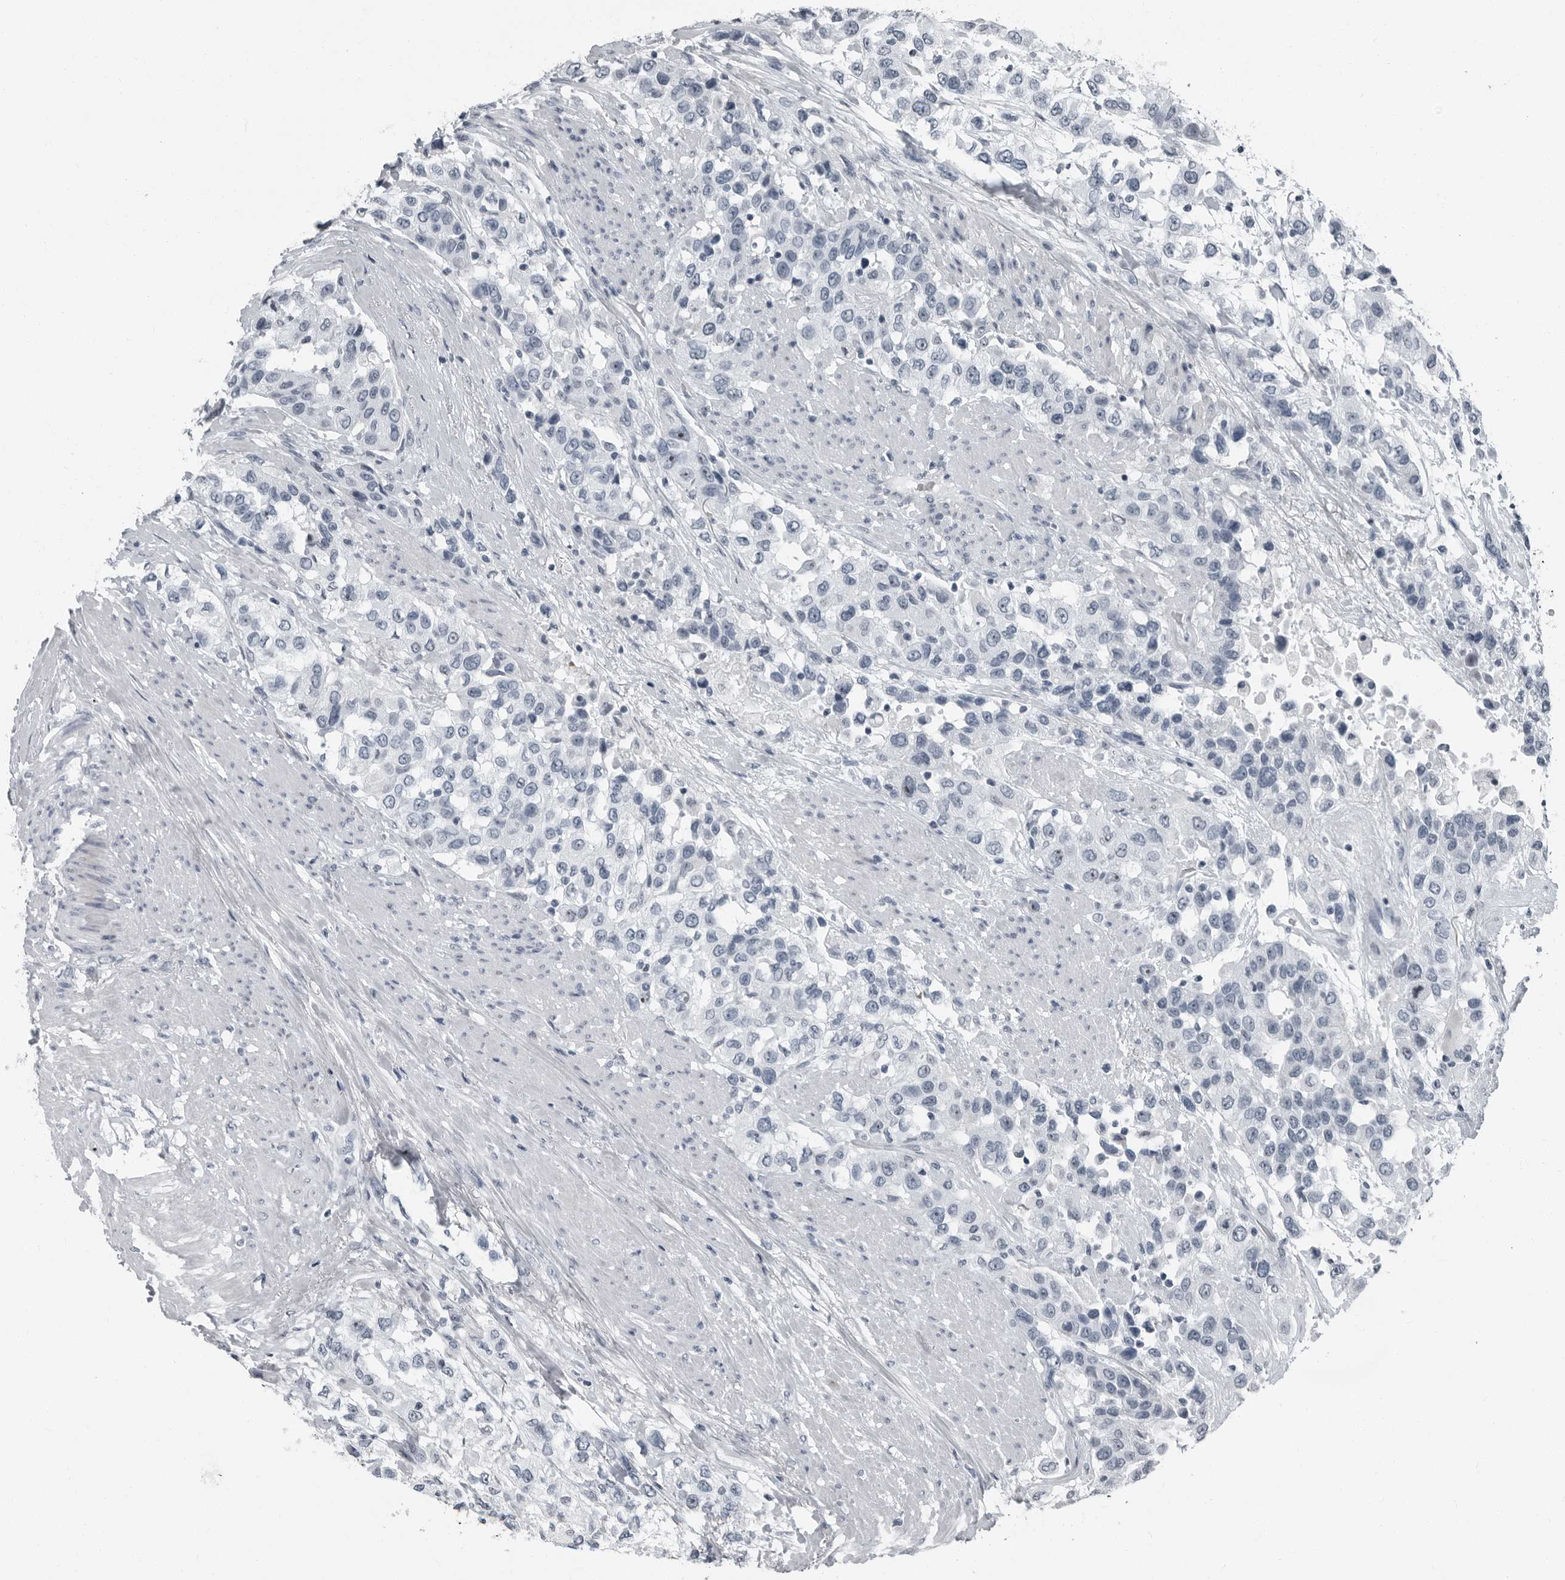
{"staining": {"intensity": "negative", "quantity": "none", "location": "none"}, "tissue": "urothelial cancer", "cell_type": "Tumor cells", "image_type": "cancer", "snomed": [{"axis": "morphology", "description": "Urothelial carcinoma, High grade"}, {"axis": "topography", "description": "Urinary bladder"}], "caption": "DAB immunohistochemical staining of urothelial carcinoma (high-grade) exhibits no significant expression in tumor cells.", "gene": "PDCD11", "patient": {"sex": "female", "age": 80}}